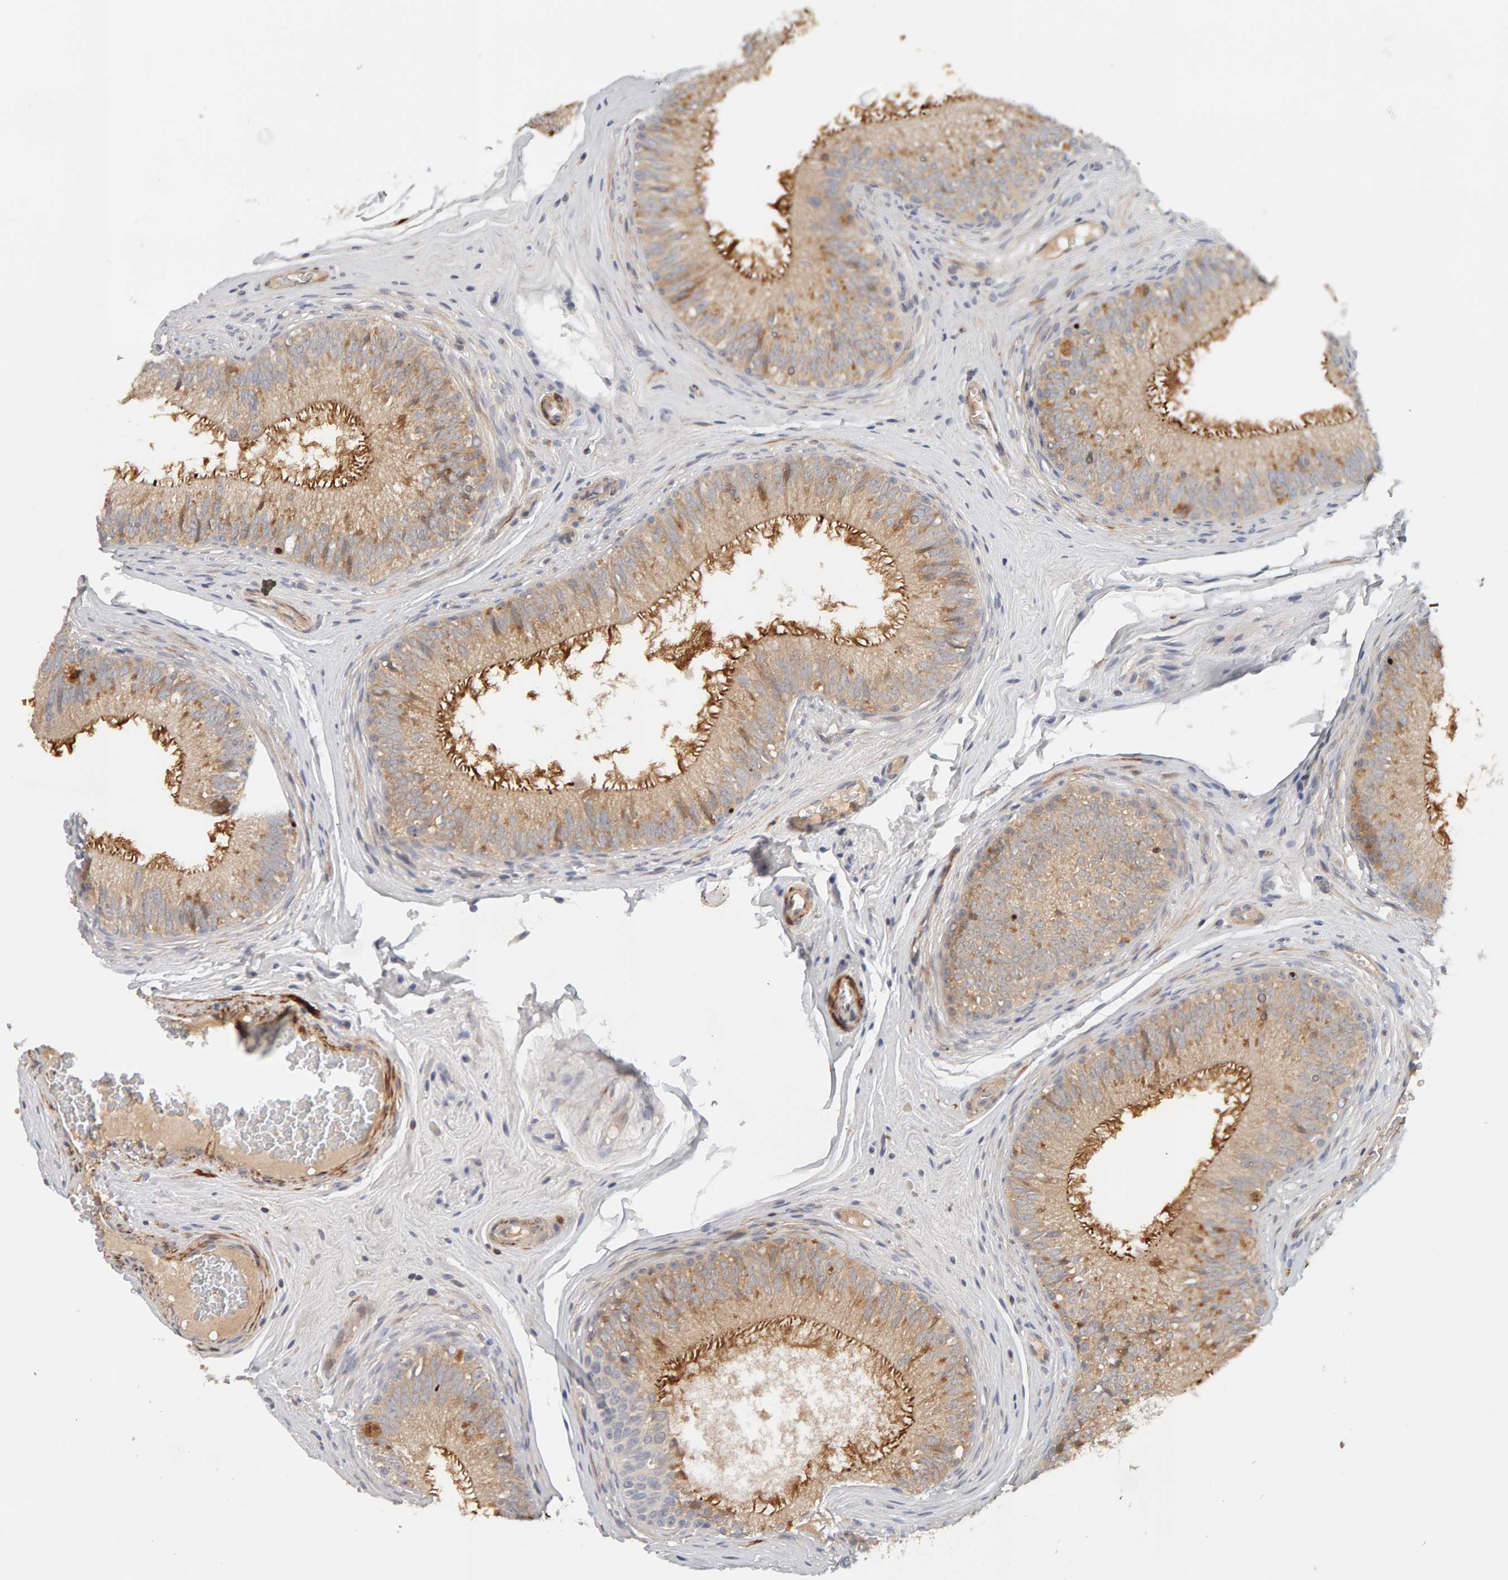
{"staining": {"intensity": "moderate", "quantity": ">75%", "location": "cytoplasmic/membranous"}, "tissue": "epididymis", "cell_type": "Glandular cells", "image_type": "normal", "snomed": [{"axis": "morphology", "description": "Normal tissue, NOS"}, {"axis": "topography", "description": "Epididymis"}], "caption": "DAB immunohistochemical staining of benign epididymis shows moderate cytoplasmic/membranous protein staining in about >75% of glandular cells.", "gene": "NUDCD1", "patient": {"sex": "male", "age": 32}}